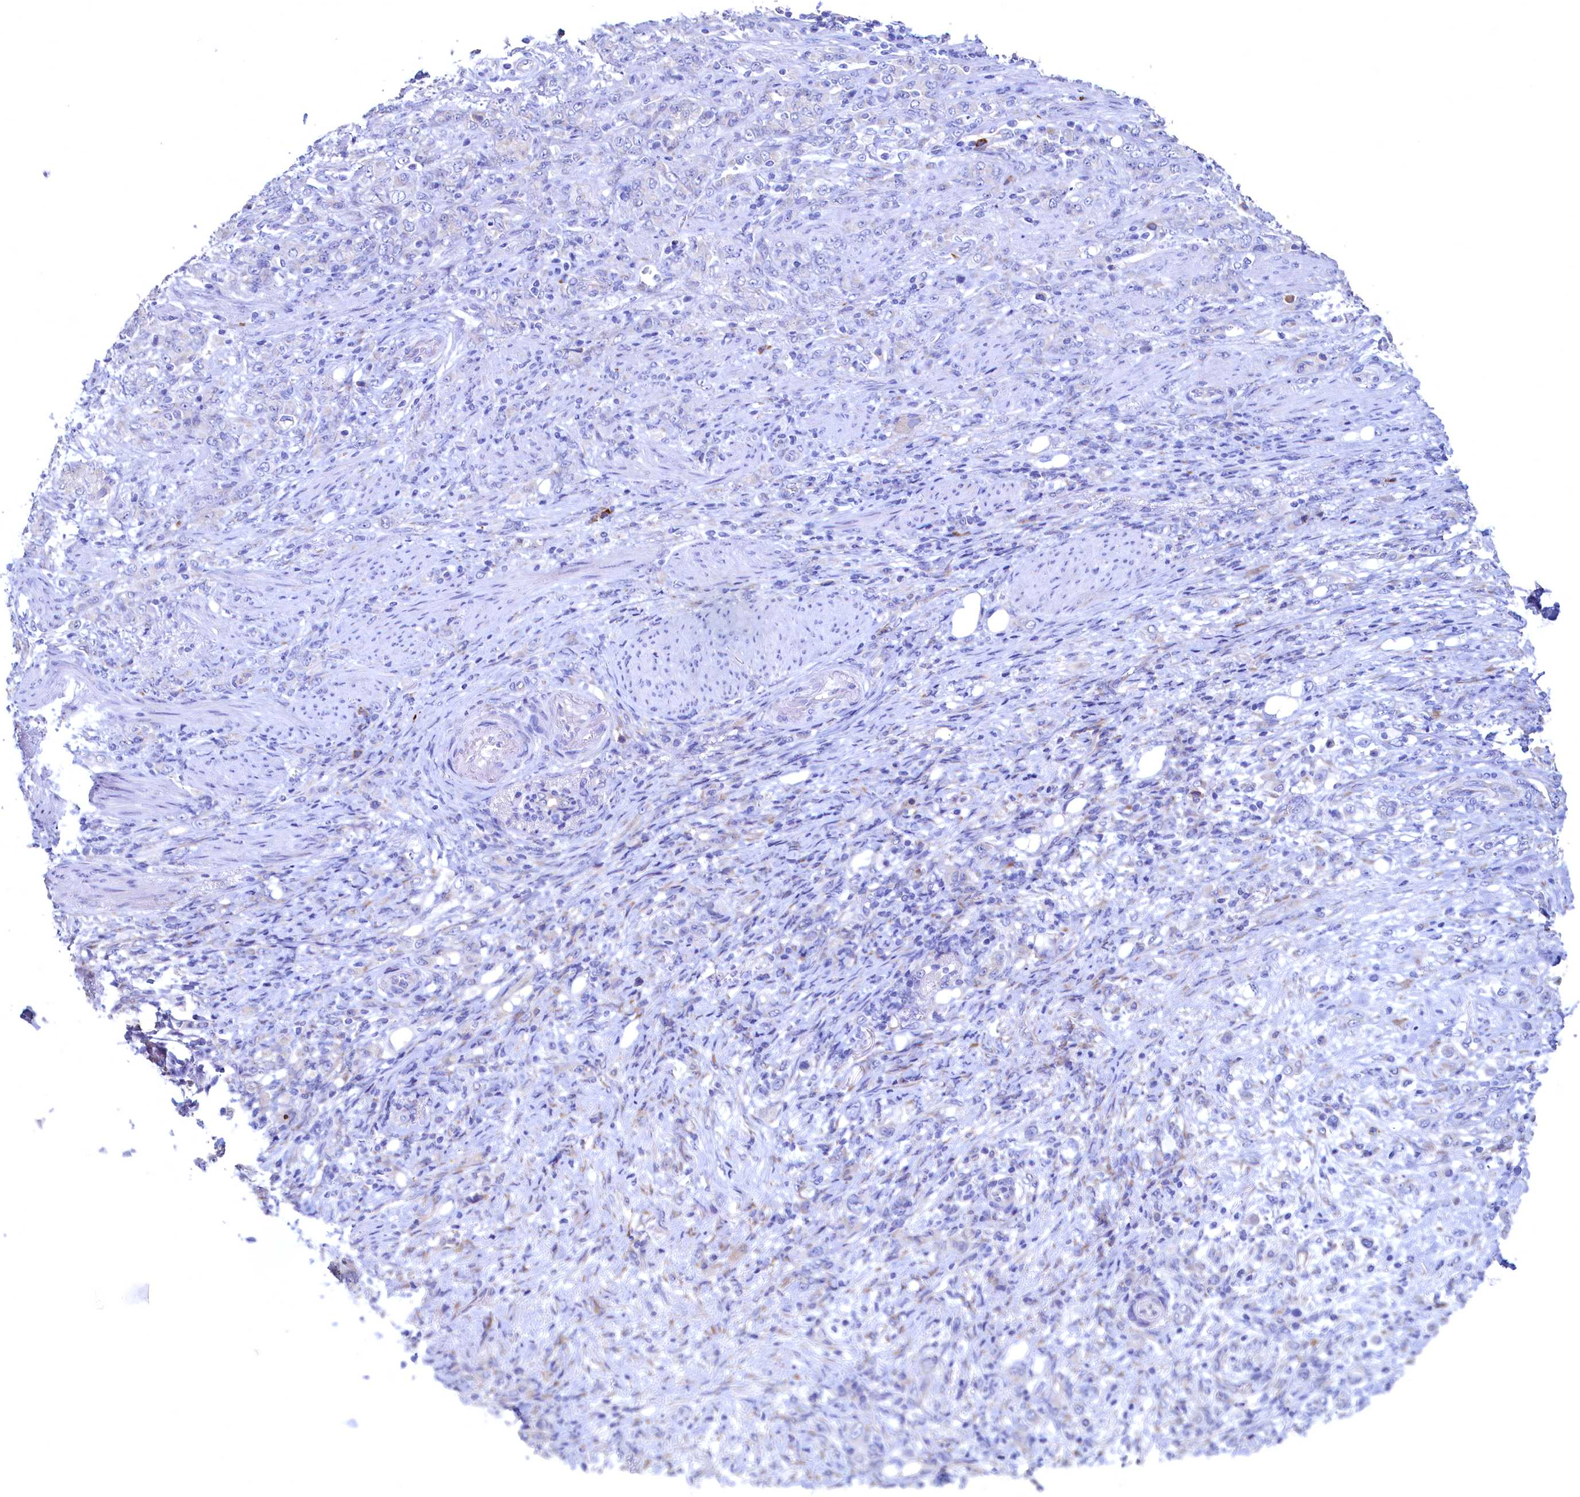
{"staining": {"intensity": "negative", "quantity": "none", "location": "none"}, "tissue": "stomach cancer", "cell_type": "Tumor cells", "image_type": "cancer", "snomed": [{"axis": "morphology", "description": "Adenocarcinoma, NOS"}, {"axis": "topography", "description": "Stomach"}], "caption": "Human stomach adenocarcinoma stained for a protein using immunohistochemistry demonstrates no expression in tumor cells.", "gene": "CBLIF", "patient": {"sex": "female", "age": 79}}